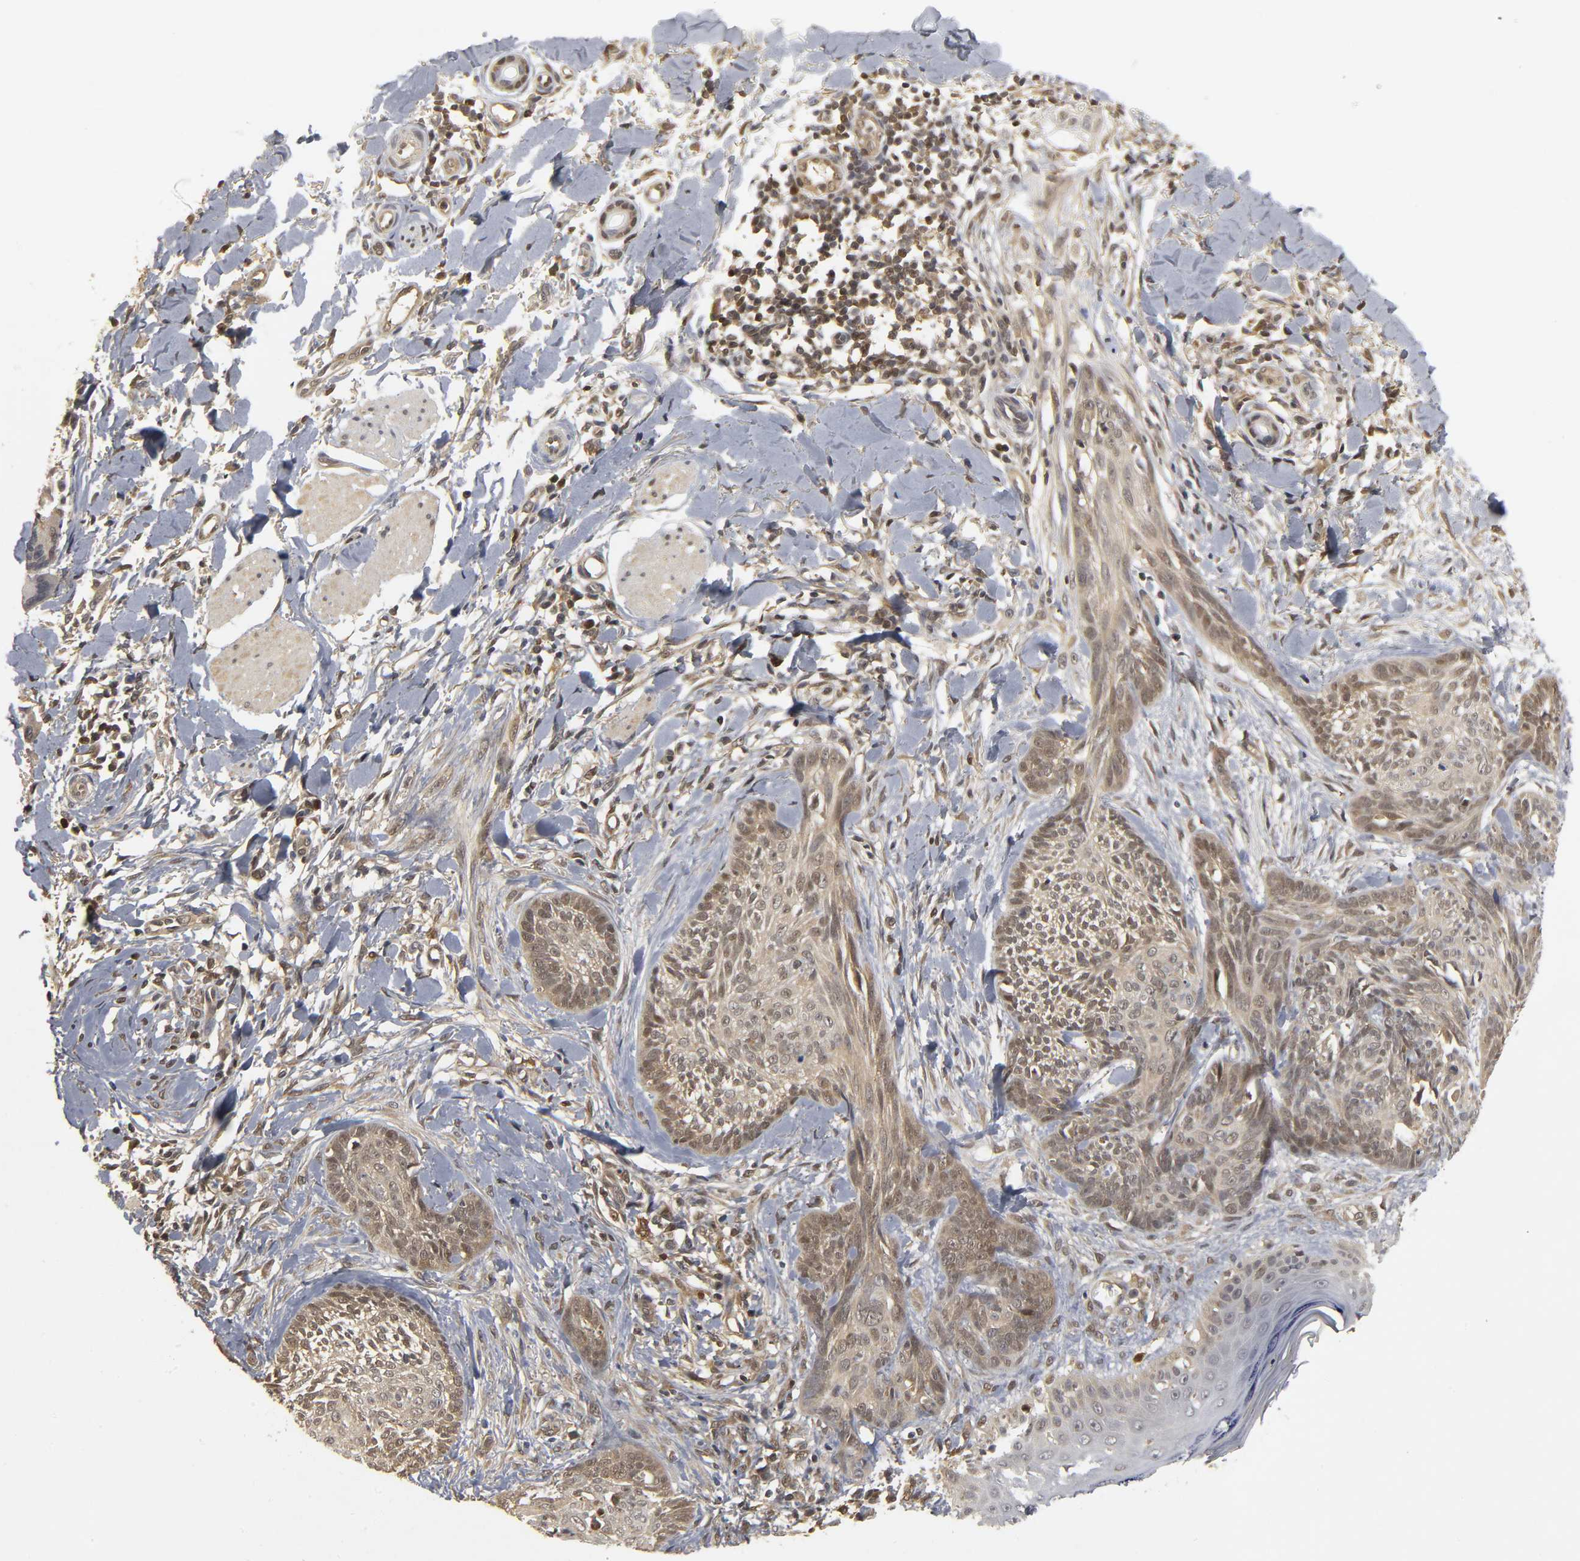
{"staining": {"intensity": "moderate", "quantity": ">75%", "location": "cytoplasmic/membranous,nuclear"}, "tissue": "skin cancer", "cell_type": "Tumor cells", "image_type": "cancer", "snomed": [{"axis": "morphology", "description": "Normal tissue, NOS"}, {"axis": "morphology", "description": "Basal cell carcinoma"}, {"axis": "topography", "description": "Skin"}], "caption": "Skin cancer (basal cell carcinoma) stained with a protein marker shows moderate staining in tumor cells.", "gene": "PARK7", "patient": {"sex": "male", "age": 71}}